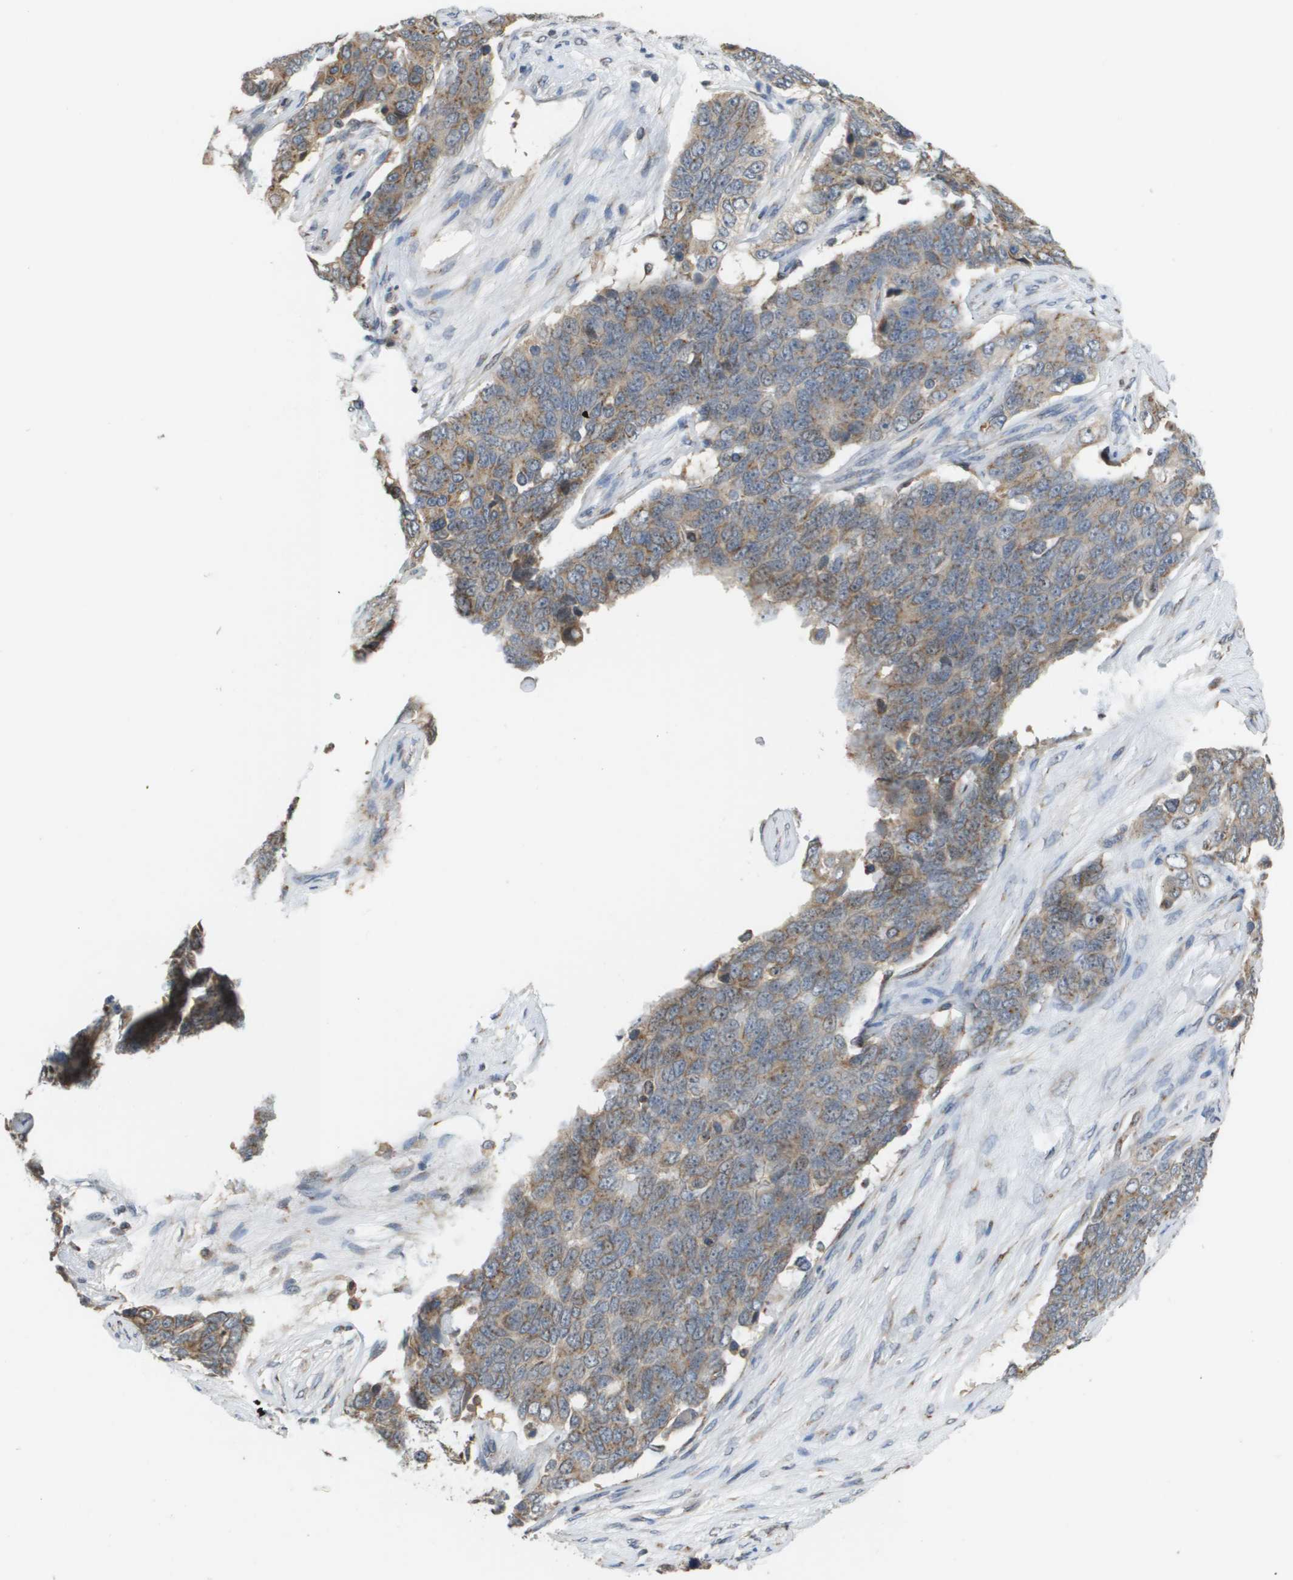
{"staining": {"intensity": "moderate", "quantity": "25%-75%", "location": "cytoplasmic/membranous"}, "tissue": "ovarian cancer", "cell_type": "Tumor cells", "image_type": "cancer", "snomed": [{"axis": "morphology", "description": "Carcinoma, endometroid"}, {"axis": "topography", "description": "Ovary"}], "caption": "Brown immunohistochemical staining in ovarian cancer shows moderate cytoplasmic/membranous staining in approximately 25%-75% of tumor cells. Immunohistochemistry stains the protein in brown and the nuclei are stained blue.", "gene": "PCK1", "patient": {"sex": "female", "age": 51}}